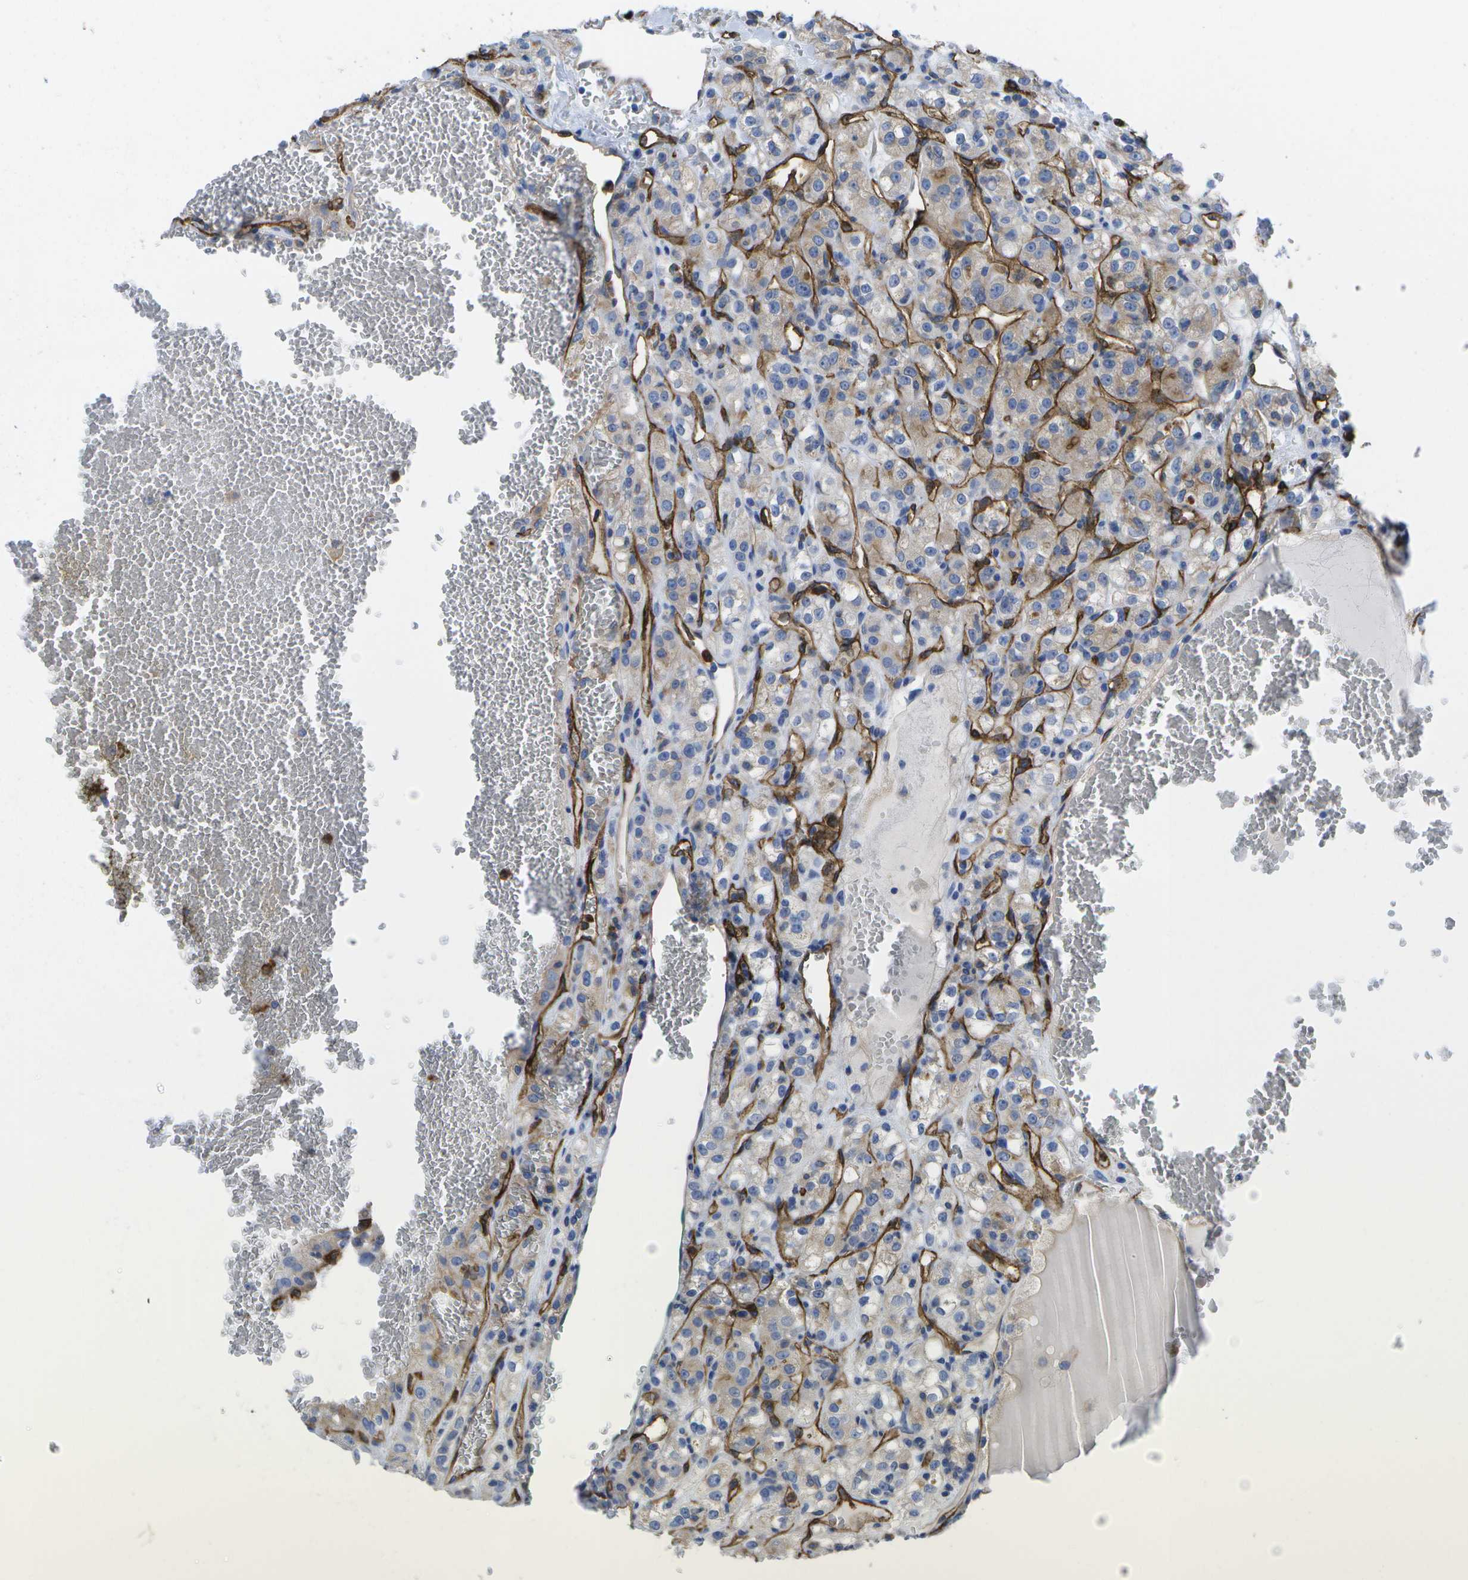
{"staining": {"intensity": "weak", "quantity": "<25%", "location": "cytoplasmic/membranous"}, "tissue": "renal cancer", "cell_type": "Tumor cells", "image_type": "cancer", "snomed": [{"axis": "morphology", "description": "Normal tissue, NOS"}, {"axis": "morphology", "description": "Adenocarcinoma, NOS"}, {"axis": "topography", "description": "Kidney"}], "caption": "Protein analysis of renal adenocarcinoma displays no significant staining in tumor cells.", "gene": "DYSF", "patient": {"sex": "male", "age": 61}}